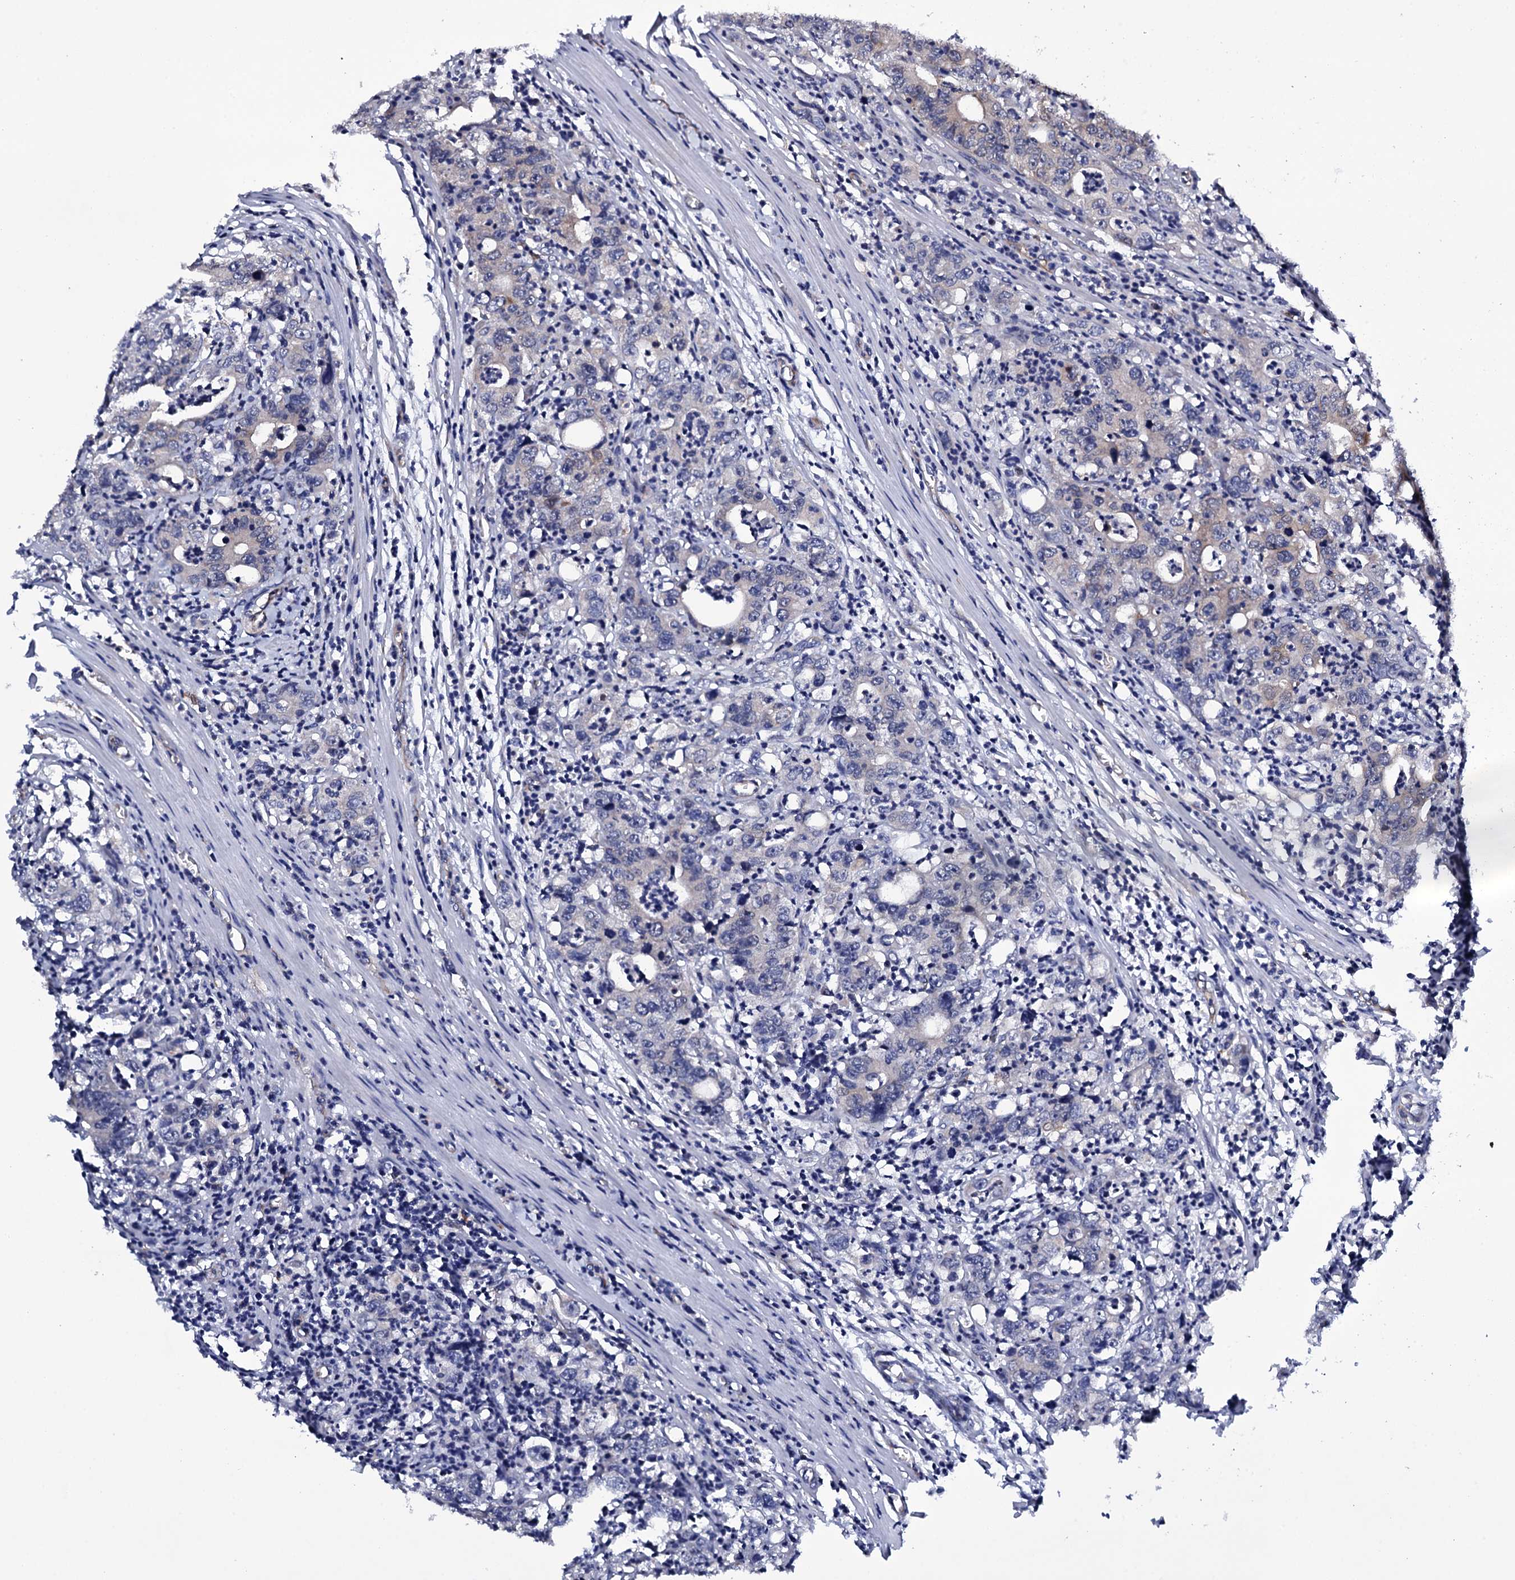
{"staining": {"intensity": "negative", "quantity": "none", "location": "none"}, "tissue": "colorectal cancer", "cell_type": "Tumor cells", "image_type": "cancer", "snomed": [{"axis": "morphology", "description": "Adenocarcinoma, NOS"}, {"axis": "topography", "description": "Colon"}], "caption": "Colorectal cancer was stained to show a protein in brown. There is no significant expression in tumor cells.", "gene": "BCL2L14", "patient": {"sex": "female", "age": 75}}